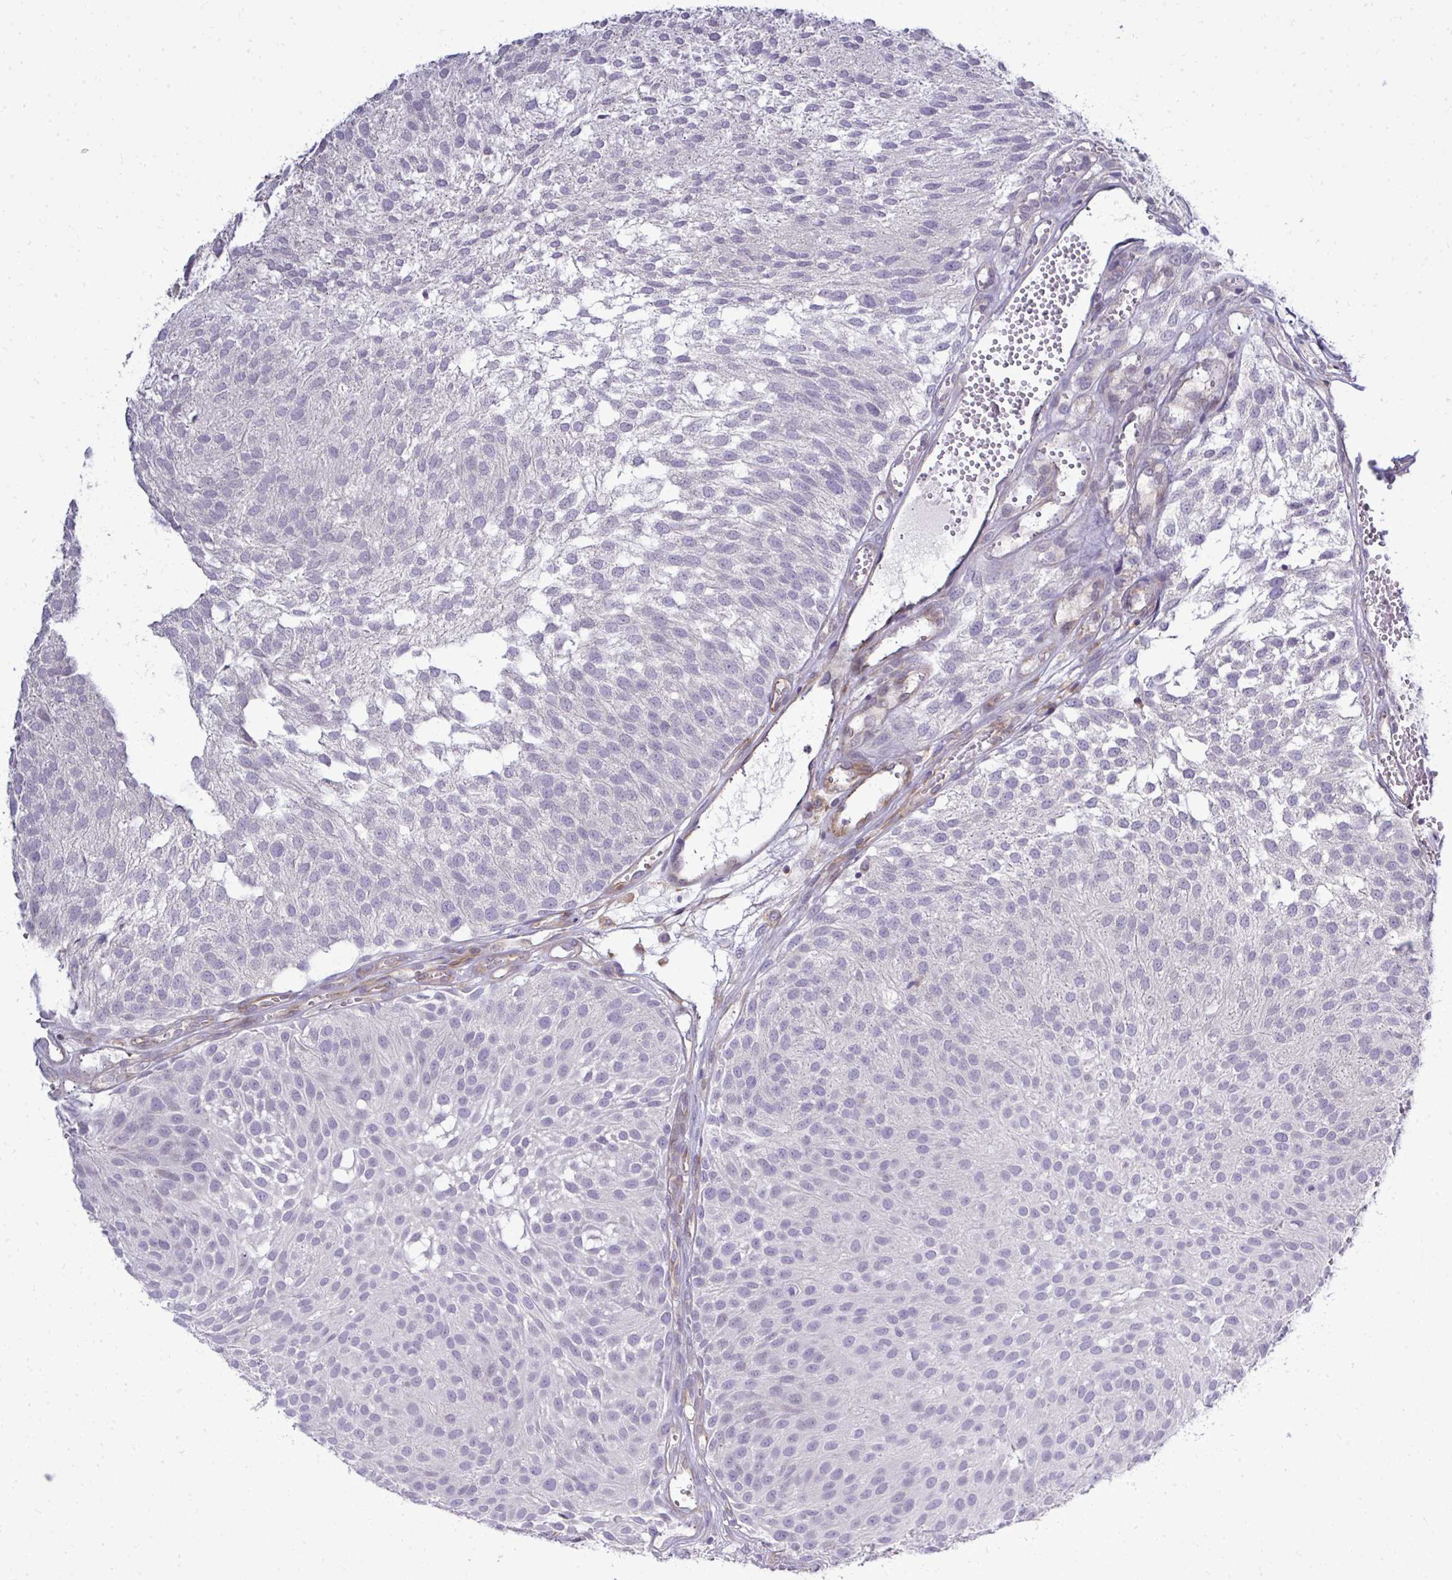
{"staining": {"intensity": "negative", "quantity": "none", "location": "none"}, "tissue": "urothelial cancer", "cell_type": "Tumor cells", "image_type": "cancer", "snomed": [{"axis": "morphology", "description": "Urothelial carcinoma, NOS"}, {"axis": "topography", "description": "Urinary bladder"}], "caption": "This is an immunohistochemistry (IHC) micrograph of transitional cell carcinoma. There is no positivity in tumor cells.", "gene": "FUT10", "patient": {"sex": "male", "age": 84}}